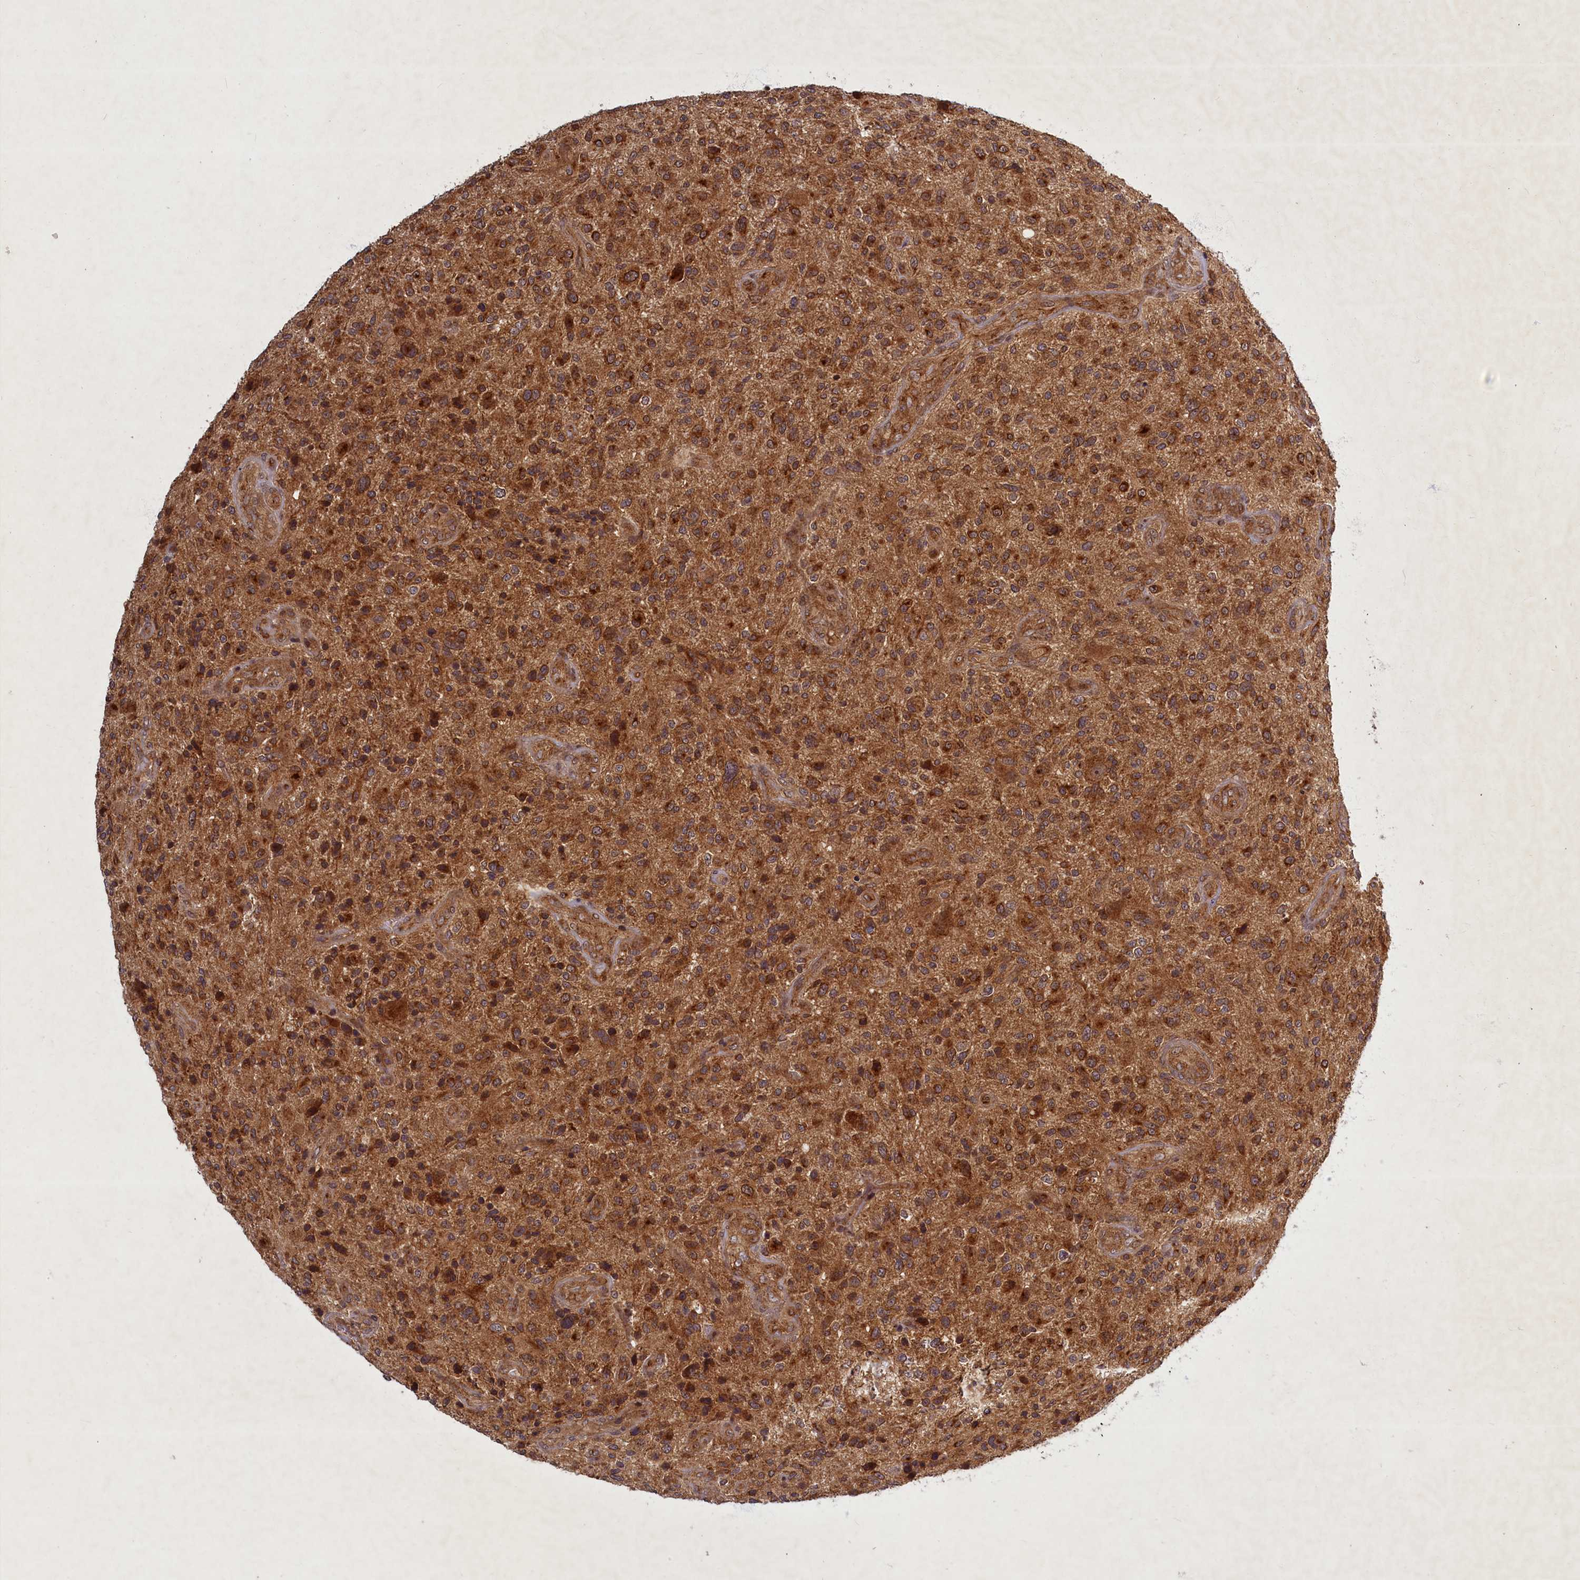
{"staining": {"intensity": "moderate", "quantity": ">75%", "location": "cytoplasmic/membranous"}, "tissue": "glioma", "cell_type": "Tumor cells", "image_type": "cancer", "snomed": [{"axis": "morphology", "description": "Glioma, malignant, High grade"}, {"axis": "topography", "description": "Brain"}], "caption": "Immunohistochemistry staining of malignant glioma (high-grade), which demonstrates medium levels of moderate cytoplasmic/membranous positivity in about >75% of tumor cells indicating moderate cytoplasmic/membranous protein staining. The staining was performed using DAB (3,3'-diaminobenzidine) (brown) for protein detection and nuclei were counterstained in hematoxylin (blue).", "gene": "BICD1", "patient": {"sex": "male", "age": 47}}